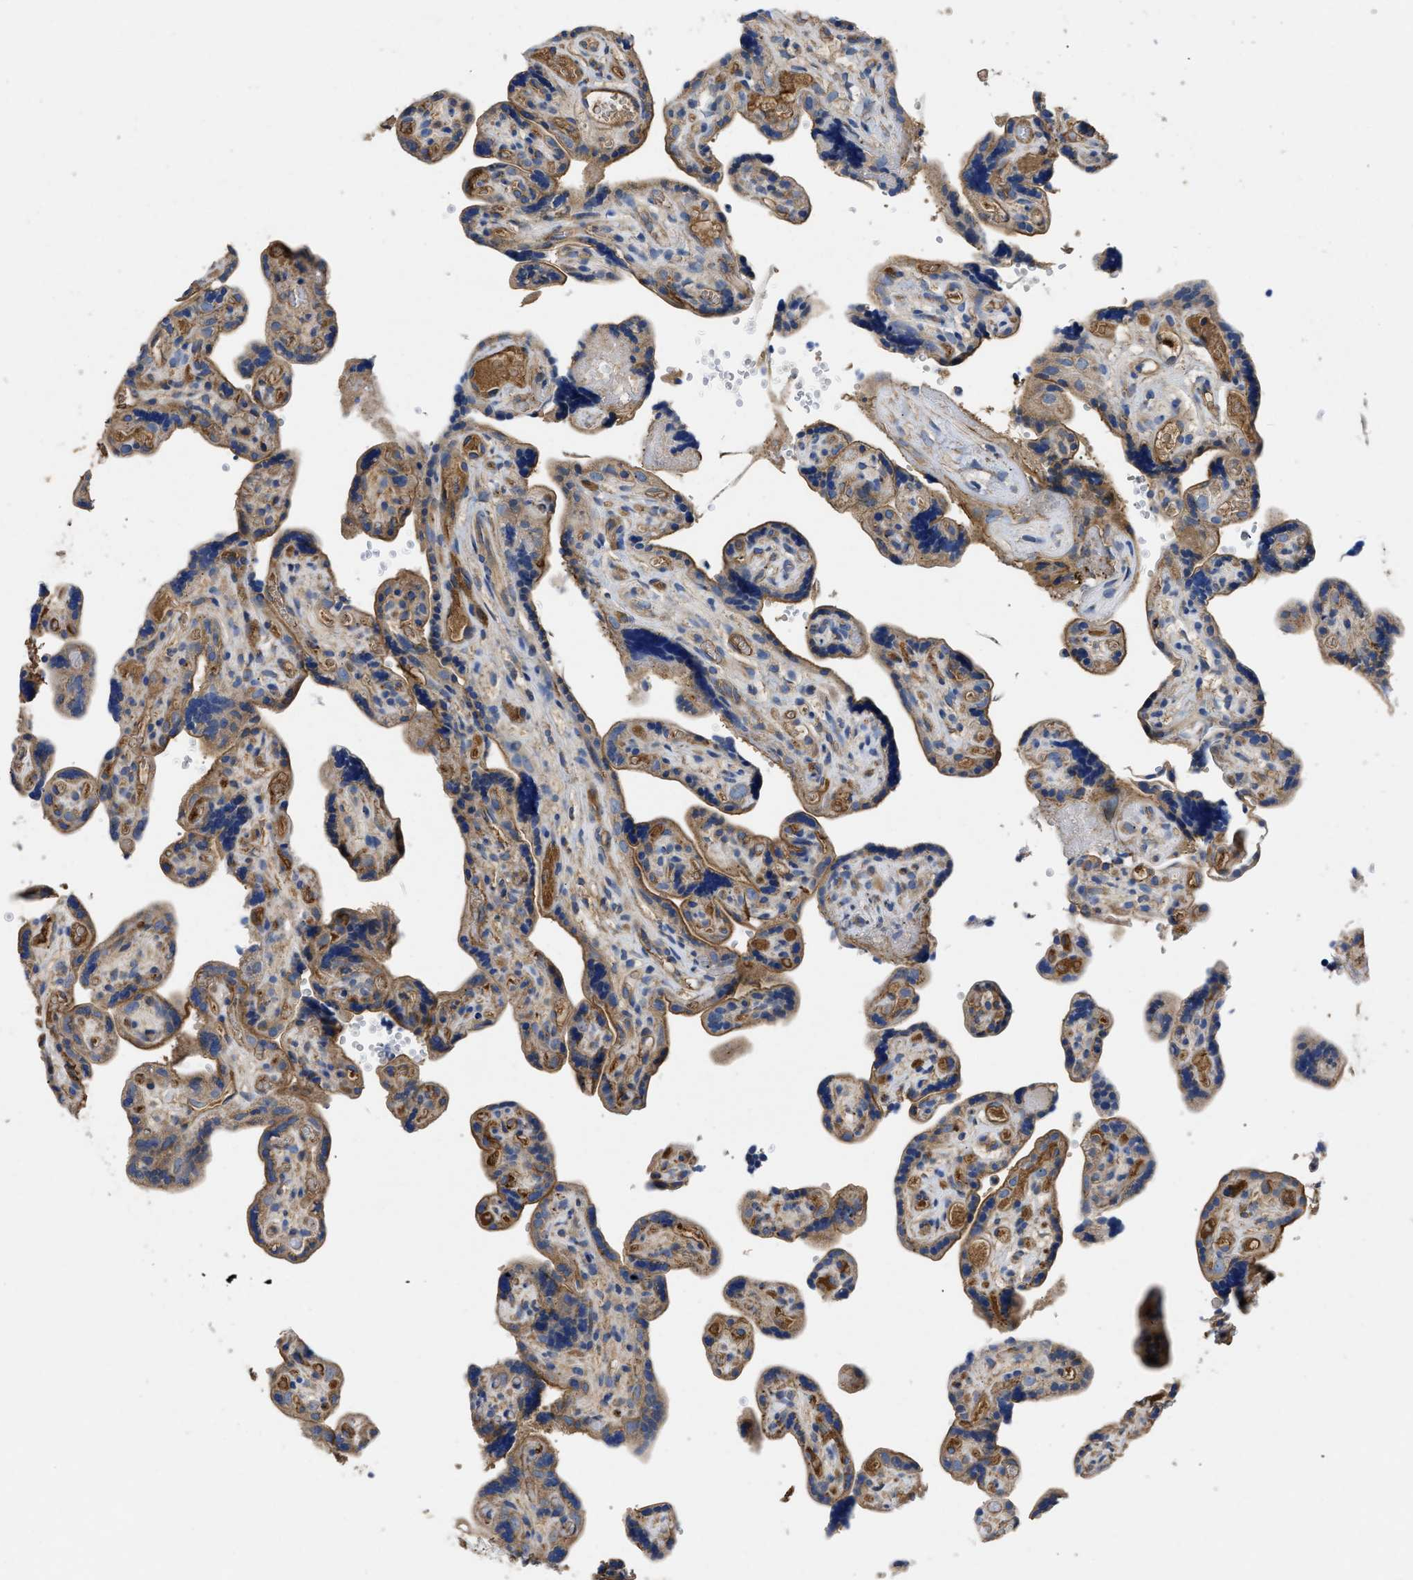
{"staining": {"intensity": "moderate", "quantity": ">75%", "location": "cytoplasmic/membranous"}, "tissue": "placenta", "cell_type": "Decidual cells", "image_type": "normal", "snomed": [{"axis": "morphology", "description": "Normal tissue, NOS"}, {"axis": "topography", "description": "Placenta"}], "caption": "DAB immunohistochemical staining of normal placenta displays moderate cytoplasmic/membranous protein expression in approximately >75% of decidual cells.", "gene": "USP4", "patient": {"sex": "female", "age": 30}}